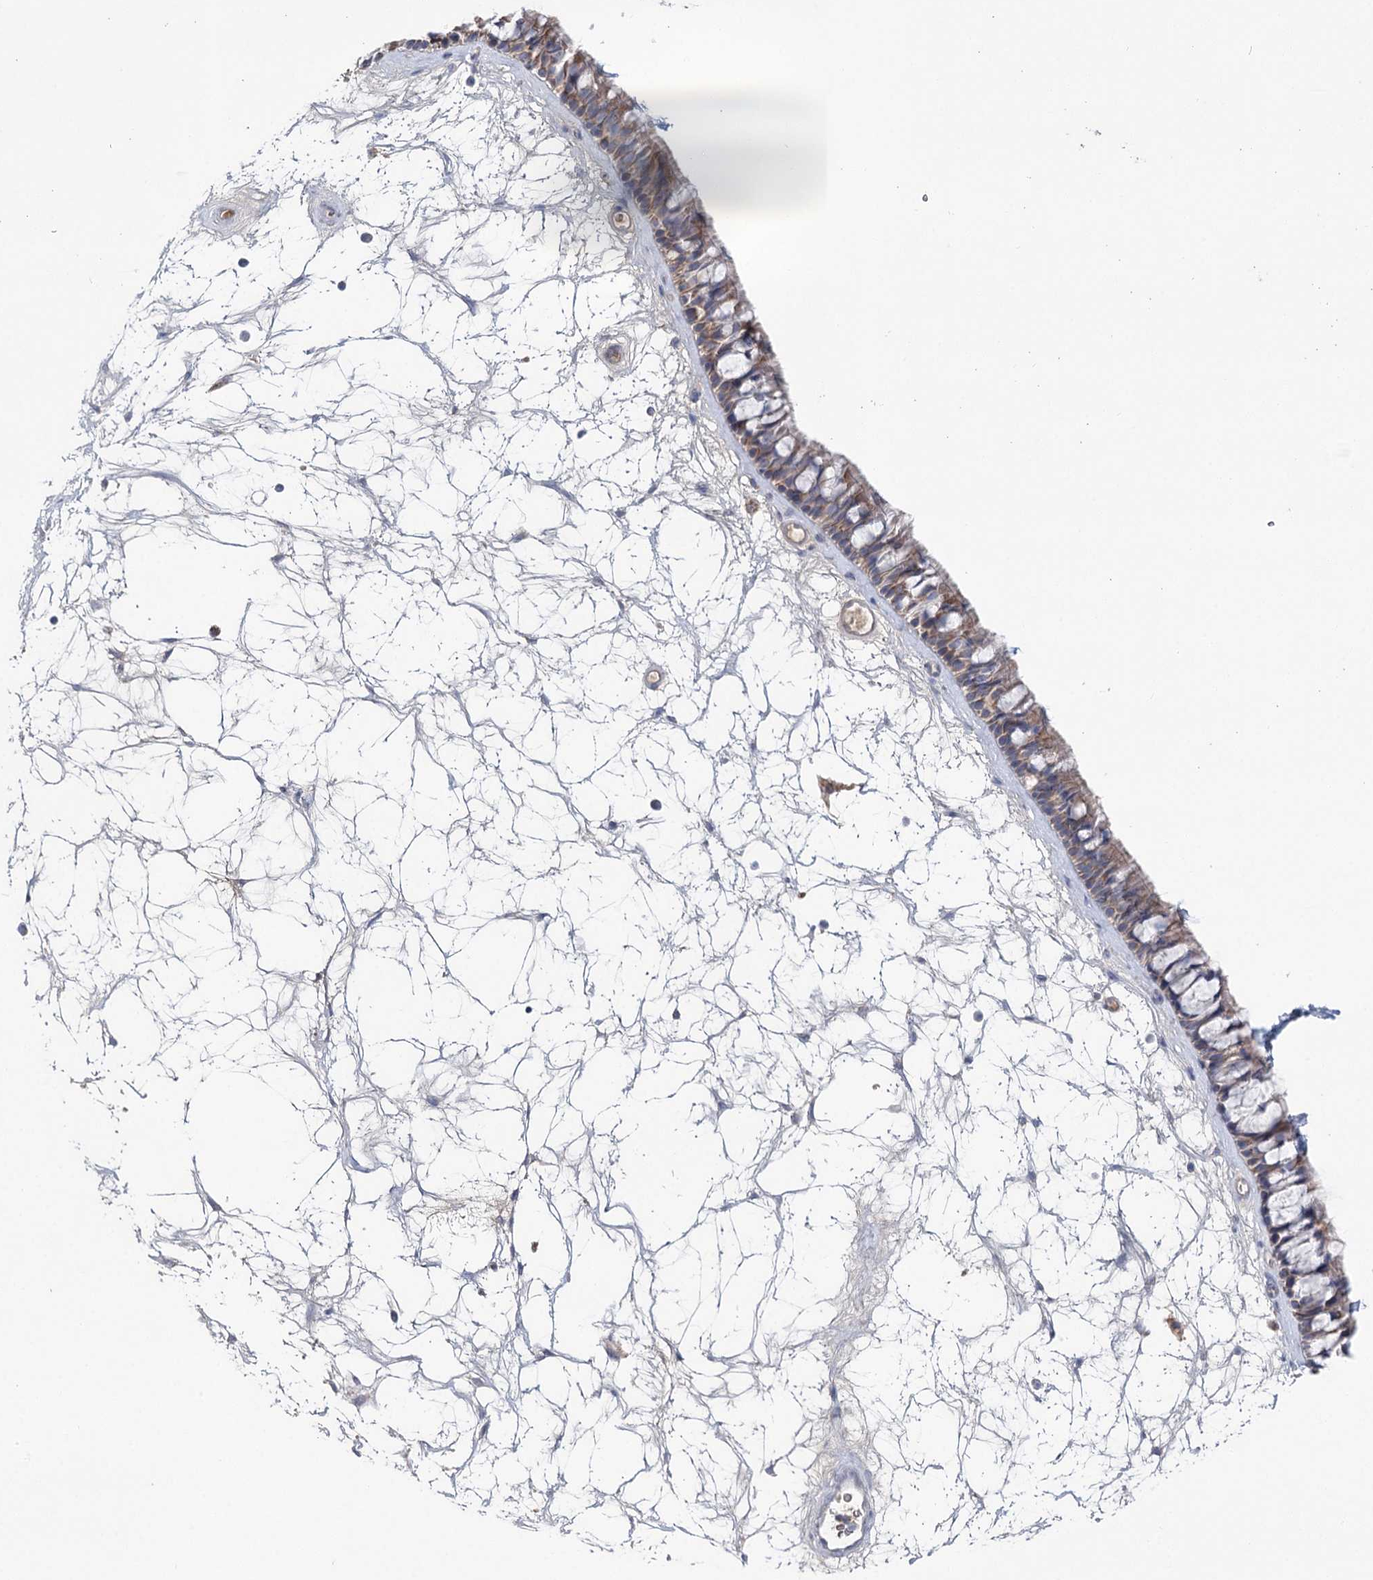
{"staining": {"intensity": "weak", "quantity": ">75%", "location": "cytoplasmic/membranous"}, "tissue": "nasopharynx", "cell_type": "Respiratory epithelial cells", "image_type": "normal", "snomed": [{"axis": "morphology", "description": "Normal tissue, NOS"}, {"axis": "topography", "description": "Nasopharynx"}], "caption": "DAB (3,3'-diaminobenzidine) immunohistochemical staining of benign nasopharynx shows weak cytoplasmic/membranous protein positivity in about >75% of respiratory epithelial cells. (brown staining indicates protein expression, while blue staining denotes nuclei).", "gene": "ARHGAP44", "patient": {"sex": "male", "age": 64}}